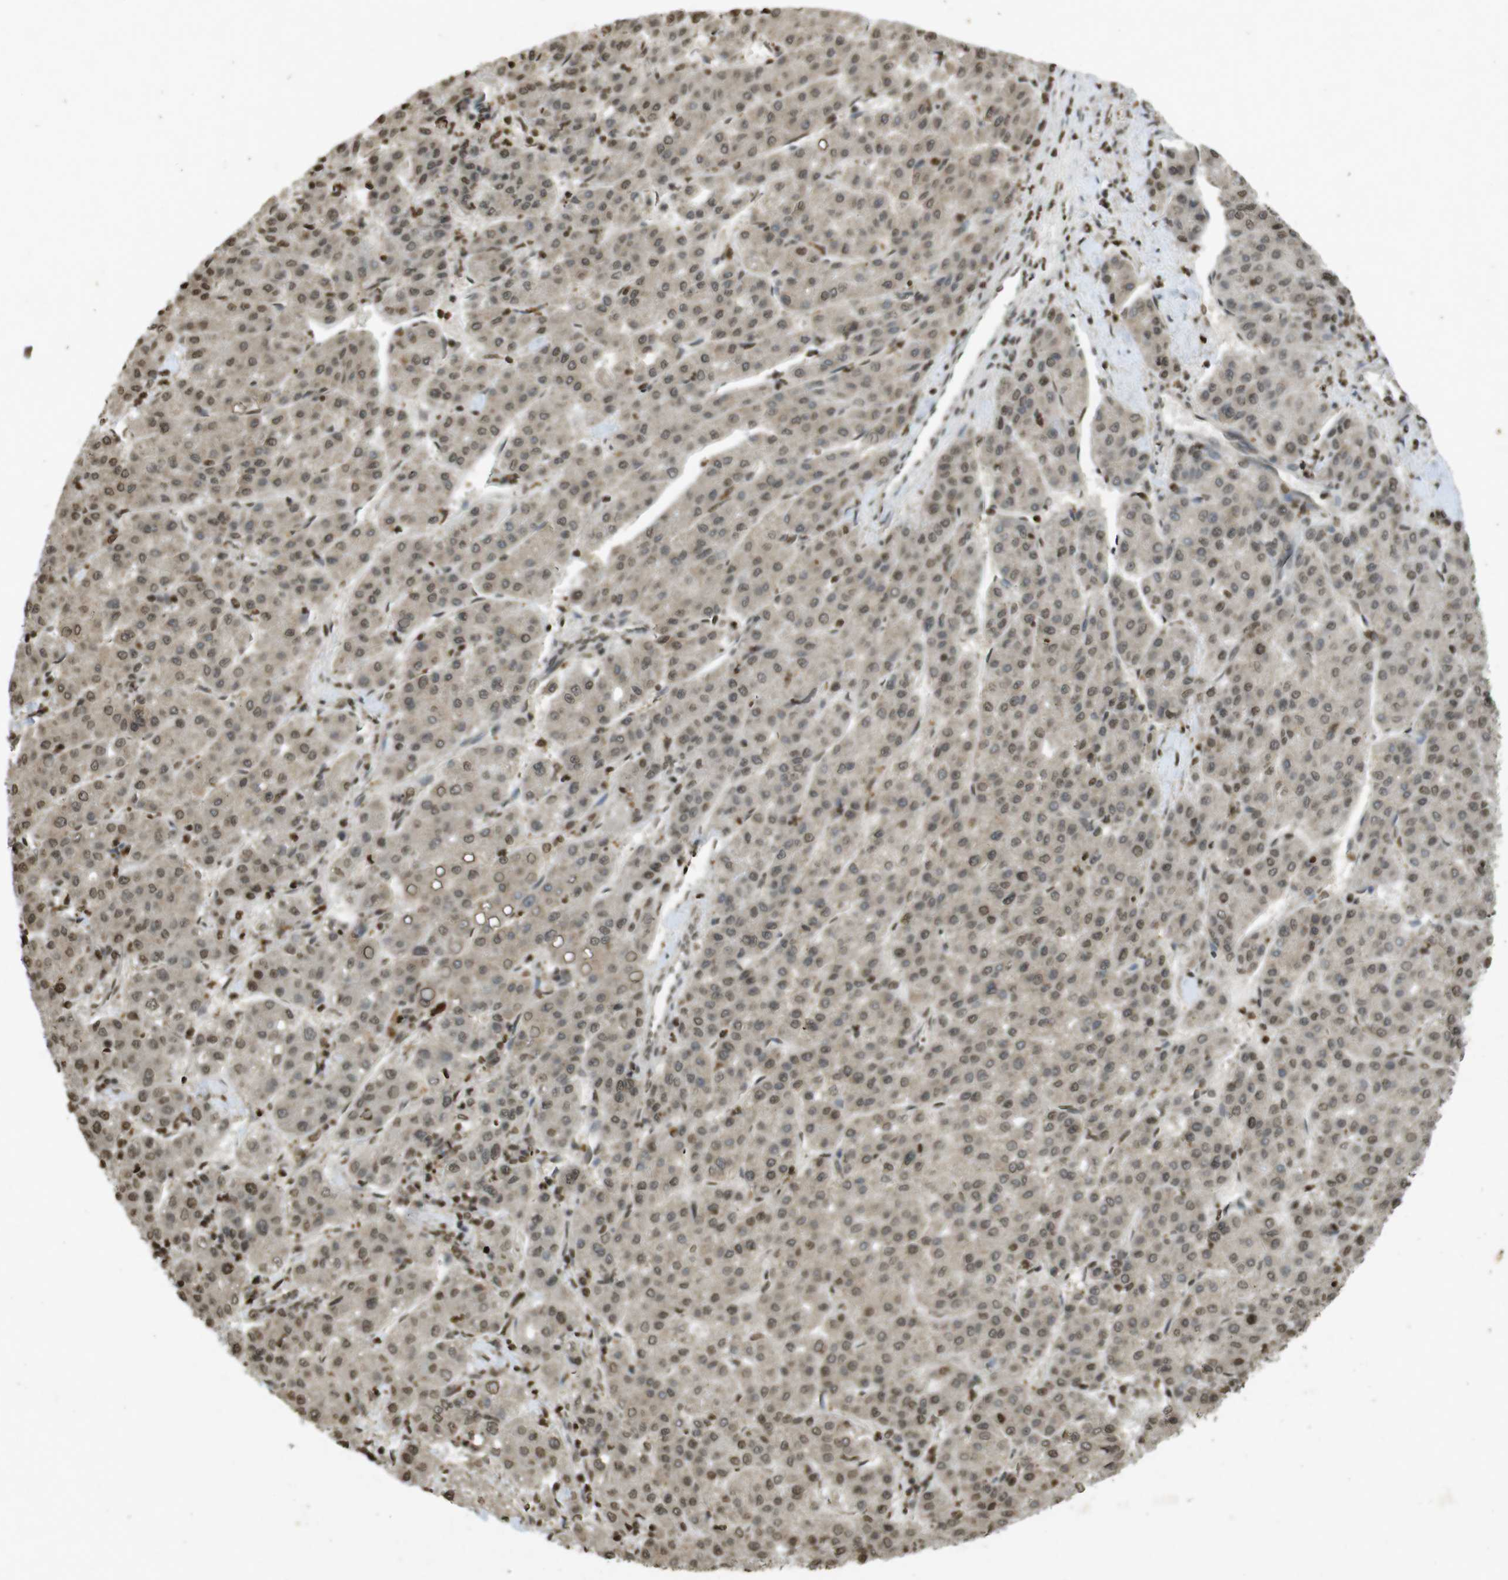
{"staining": {"intensity": "weak", "quantity": ">75%", "location": "cytoplasmic/membranous,nuclear"}, "tissue": "liver cancer", "cell_type": "Tumor cells", "image_type": "cancer", "snomed": [{"axis": "morphology", "description": "Carcinoma, Hepatocellular, NOS"}, {"axis": "topography", "description": "Liver"}], "caption": "Hepatocellular carcinoma (liver) was stained to show a protein in brown. There is low levels of weak cytoplasmic/membranous and nuclear positivity in approximately >75% of tumor cells. The protein of interest is shown in brown color, while the nuclei are stained blue.", "gene": "ORC4", "patient": {"sex": "male", "age": 65}}